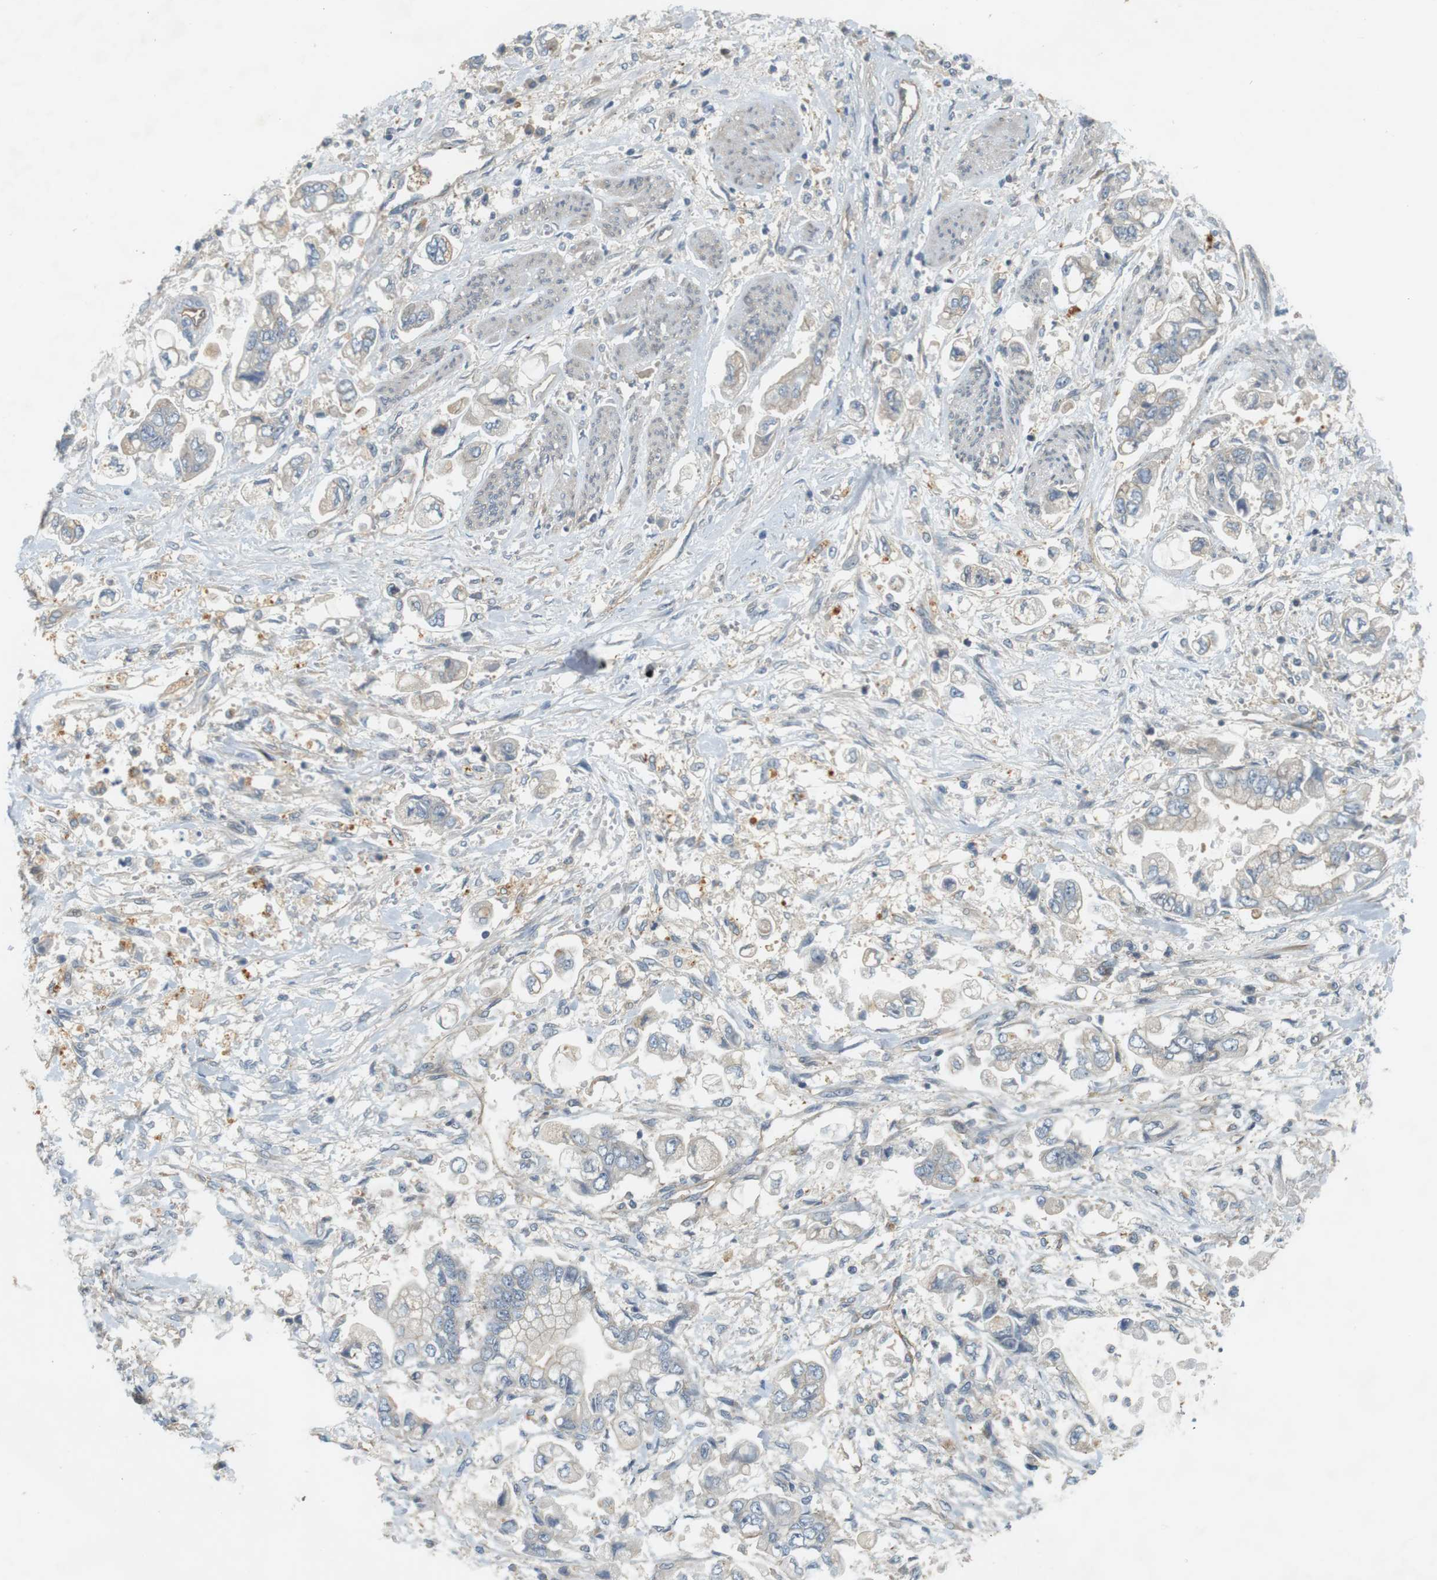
{"staining": {"intensity": "negative", "quantity": "none", "location": "none"}, "tissue": "stomach cancer", "cell_type": "Tumor cells", "image_type": "cancer", "snomed": [{"axis": "morphology", "description": "Normal tissue, NOS"}, {"axis": "morphology", "description": "Adenocarcinoma, NOS"}, {"axis": "topography", "description": "Stomach"}], "caption": "IHC histopathology image of human stomach cancer (adenocarcinoma) stained for a protein (brown), which shows no positivity in tumor cells.", "gene": "SH3GLB1", "patient": {"sex": "male", "age": 62}}